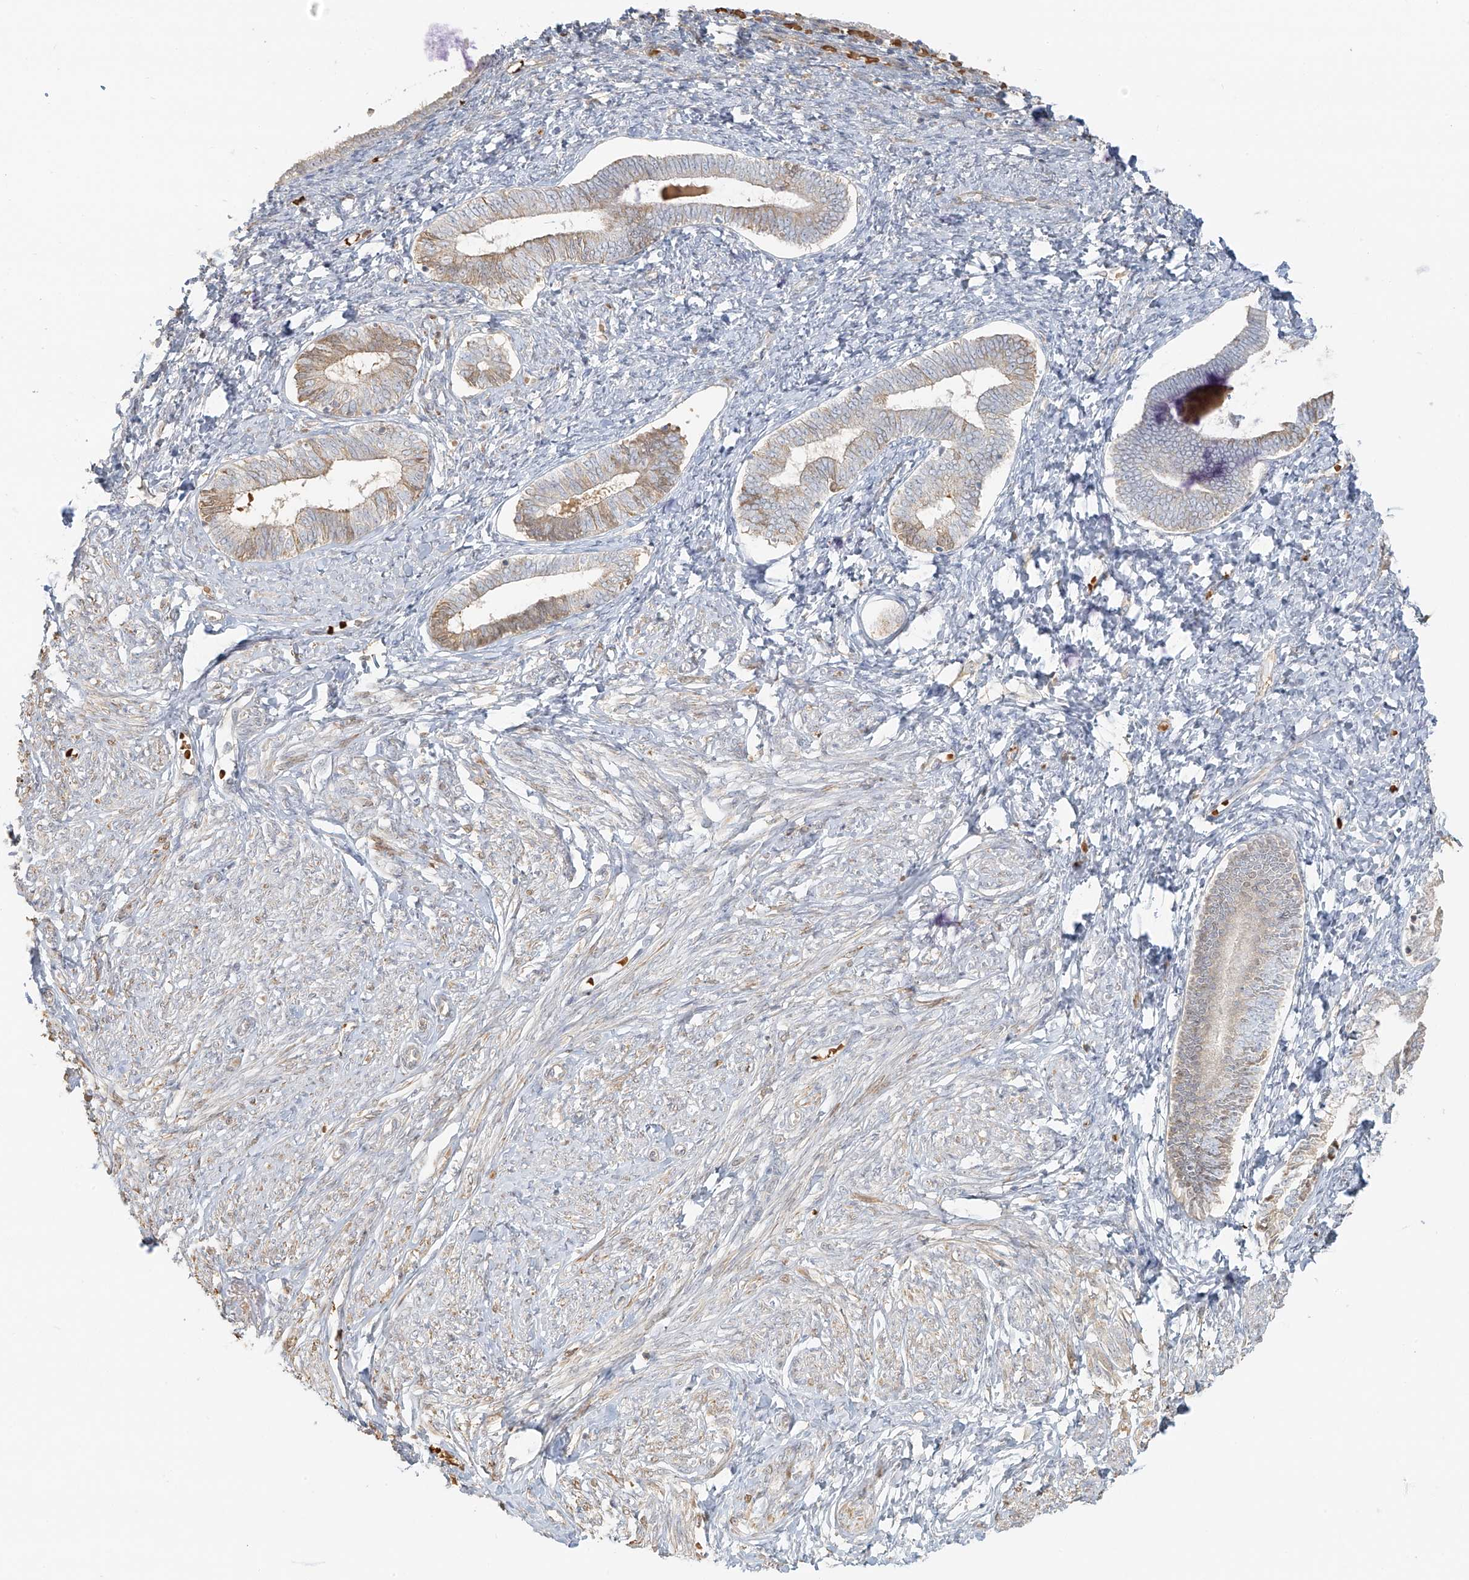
{"staining": {"intensity": "negative", "quantity": "none", "location": "none"}, "tissue": "endometrium", "cell_type": "Cells in endometrial stroma", "image_type": "normal", "snomed": [{"axis": "morphology", "description": "Normal tissue, NOS"}, {"axis": "topography", "description": "Endometrium"}], "caption": "Cells in endometrial stroma show no significant protein expression in unremarkable endometrium. (Stains: DAB (3,3'-diaminobenzidine) IHC with hematoxylin counter stain, Microscopy: brightfield microscopy at high magnification).", "gene": "UPK1B", "patient": {"sex": "female", "age": 72}}